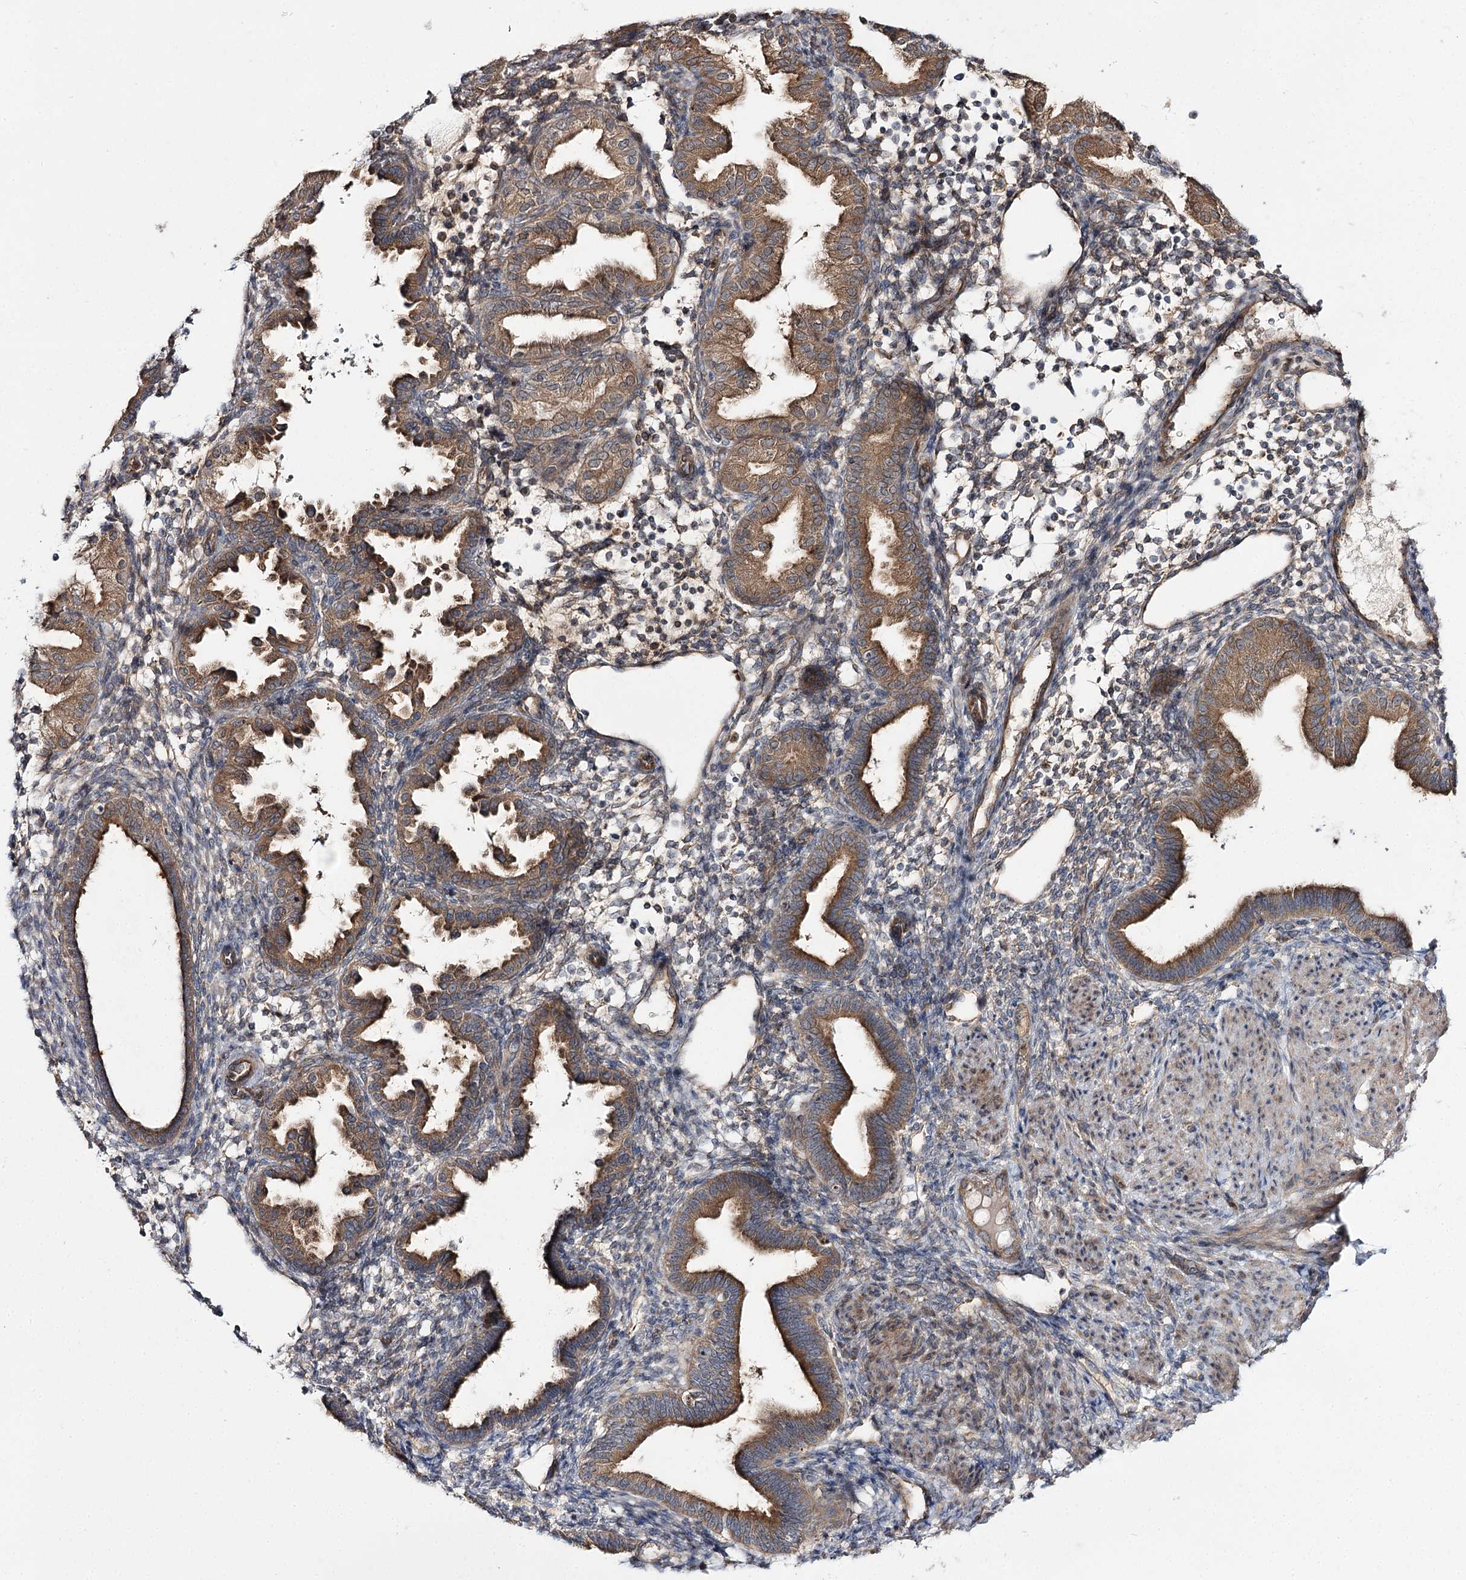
{"staining": {"intensity": "moderate", "quantity": "25%-75%", "location": "cytoplasmic/membranous"}, "tissue": "endometrium", "cell_type": "Cells in endometrial stroma", "image_type": "normal", "snomed": [{"axis": "morphology", "description": "Normal tissue, NOS"}, {"axis": "topography", "description": "Endometrium"}], "caption": "Brown immunohistochemical staining in benign endometrium reveals moderate cytoplasmic/membranous expression in approximately 25%-75% of cells in endometrial stroma.", "gene": "C11orf80", "patient": {"sex": "female", "age": 53}}